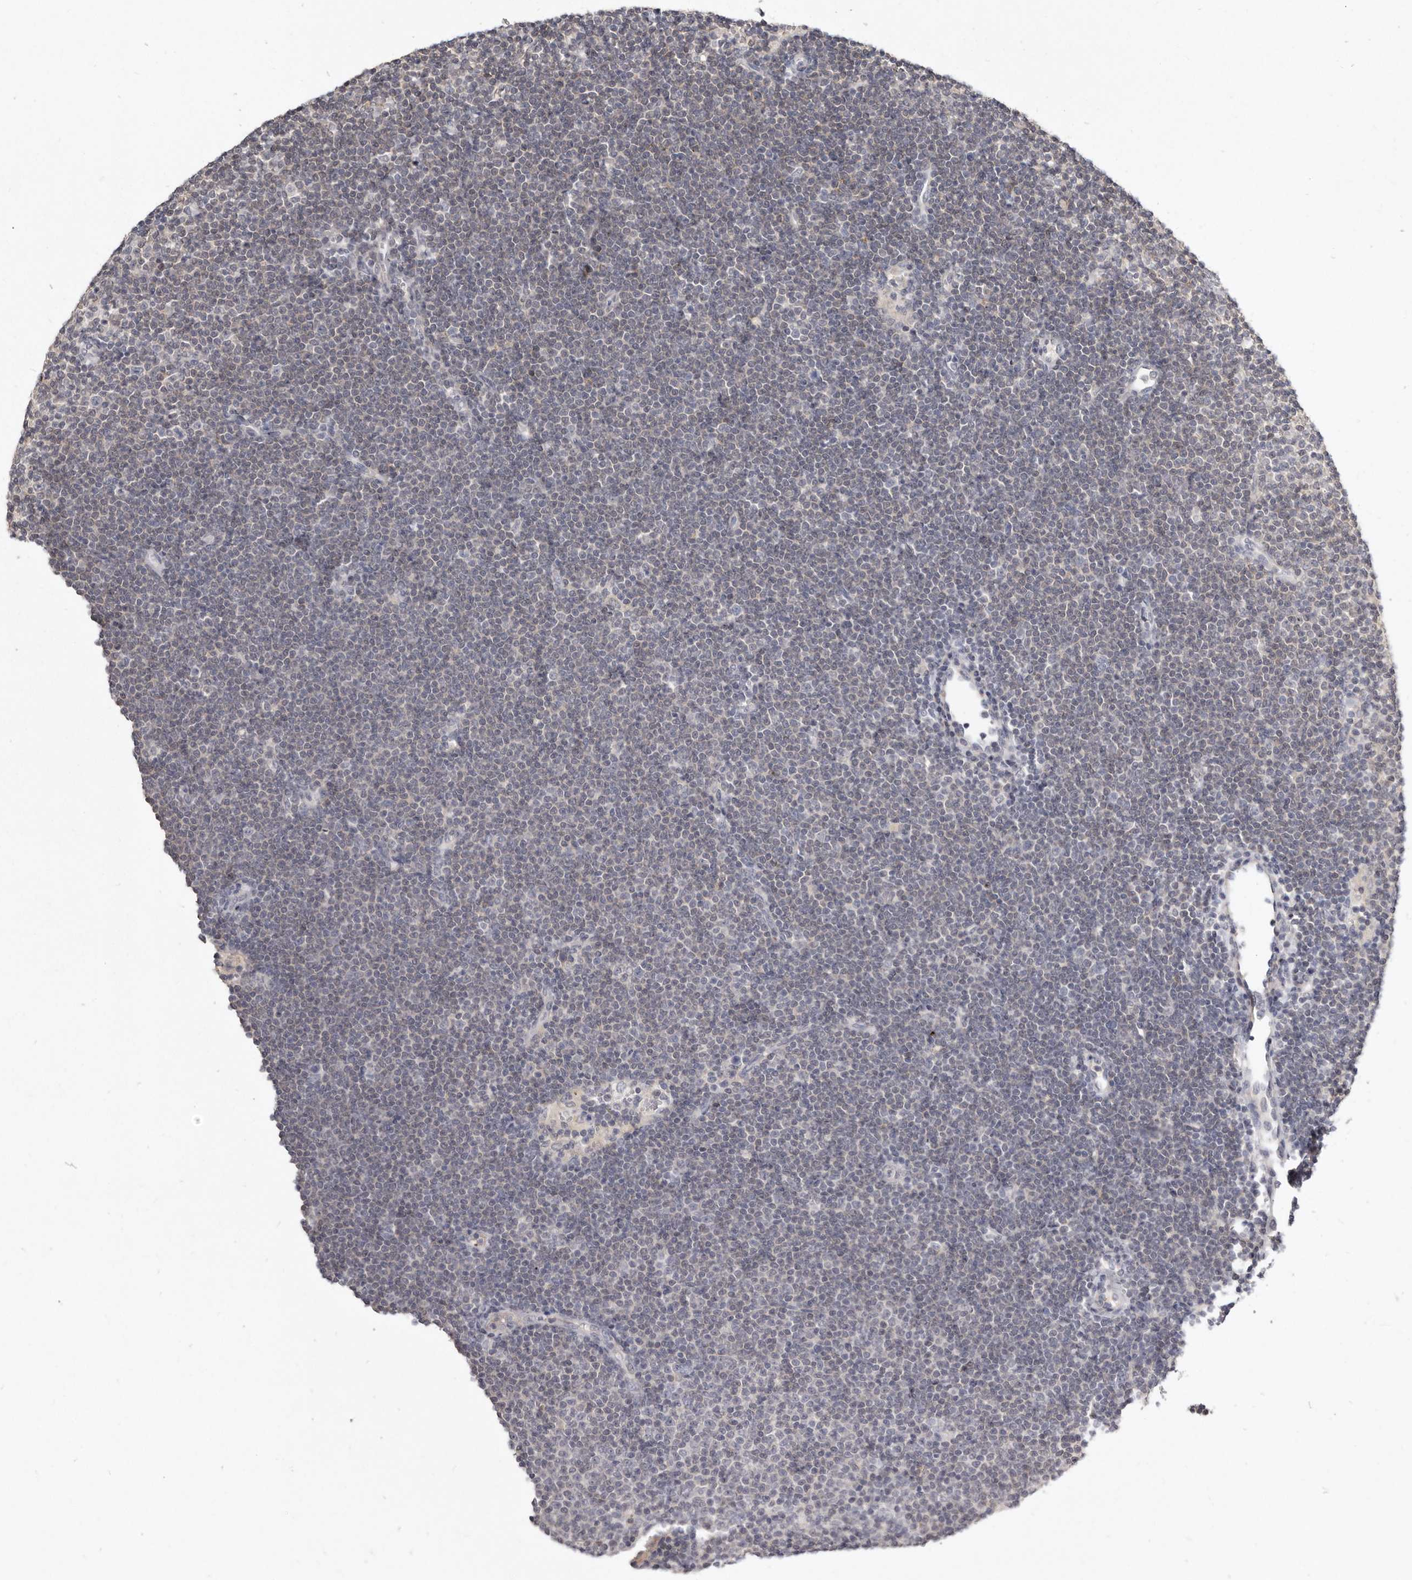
{"staining": {"intensity": "negative", "quantity": "none", "location": "none"}, "tissue": "lymphoma", "cell_type": "Tumor cells", "image_type": "cancer", "snomed": [{"axis": "morphology", "description": "Malignant lymphoma, non-Hodgkin's type, Low grade"}, {"axis": "topography", "description": "Lymph node"}], "caption": "Micrograph shows no protein staining in tumor cells of lymphoma tissue. Nuclei are stained in blue.", "gene": "KIF26B", "patient": {"sex": "female", "age": 53}}